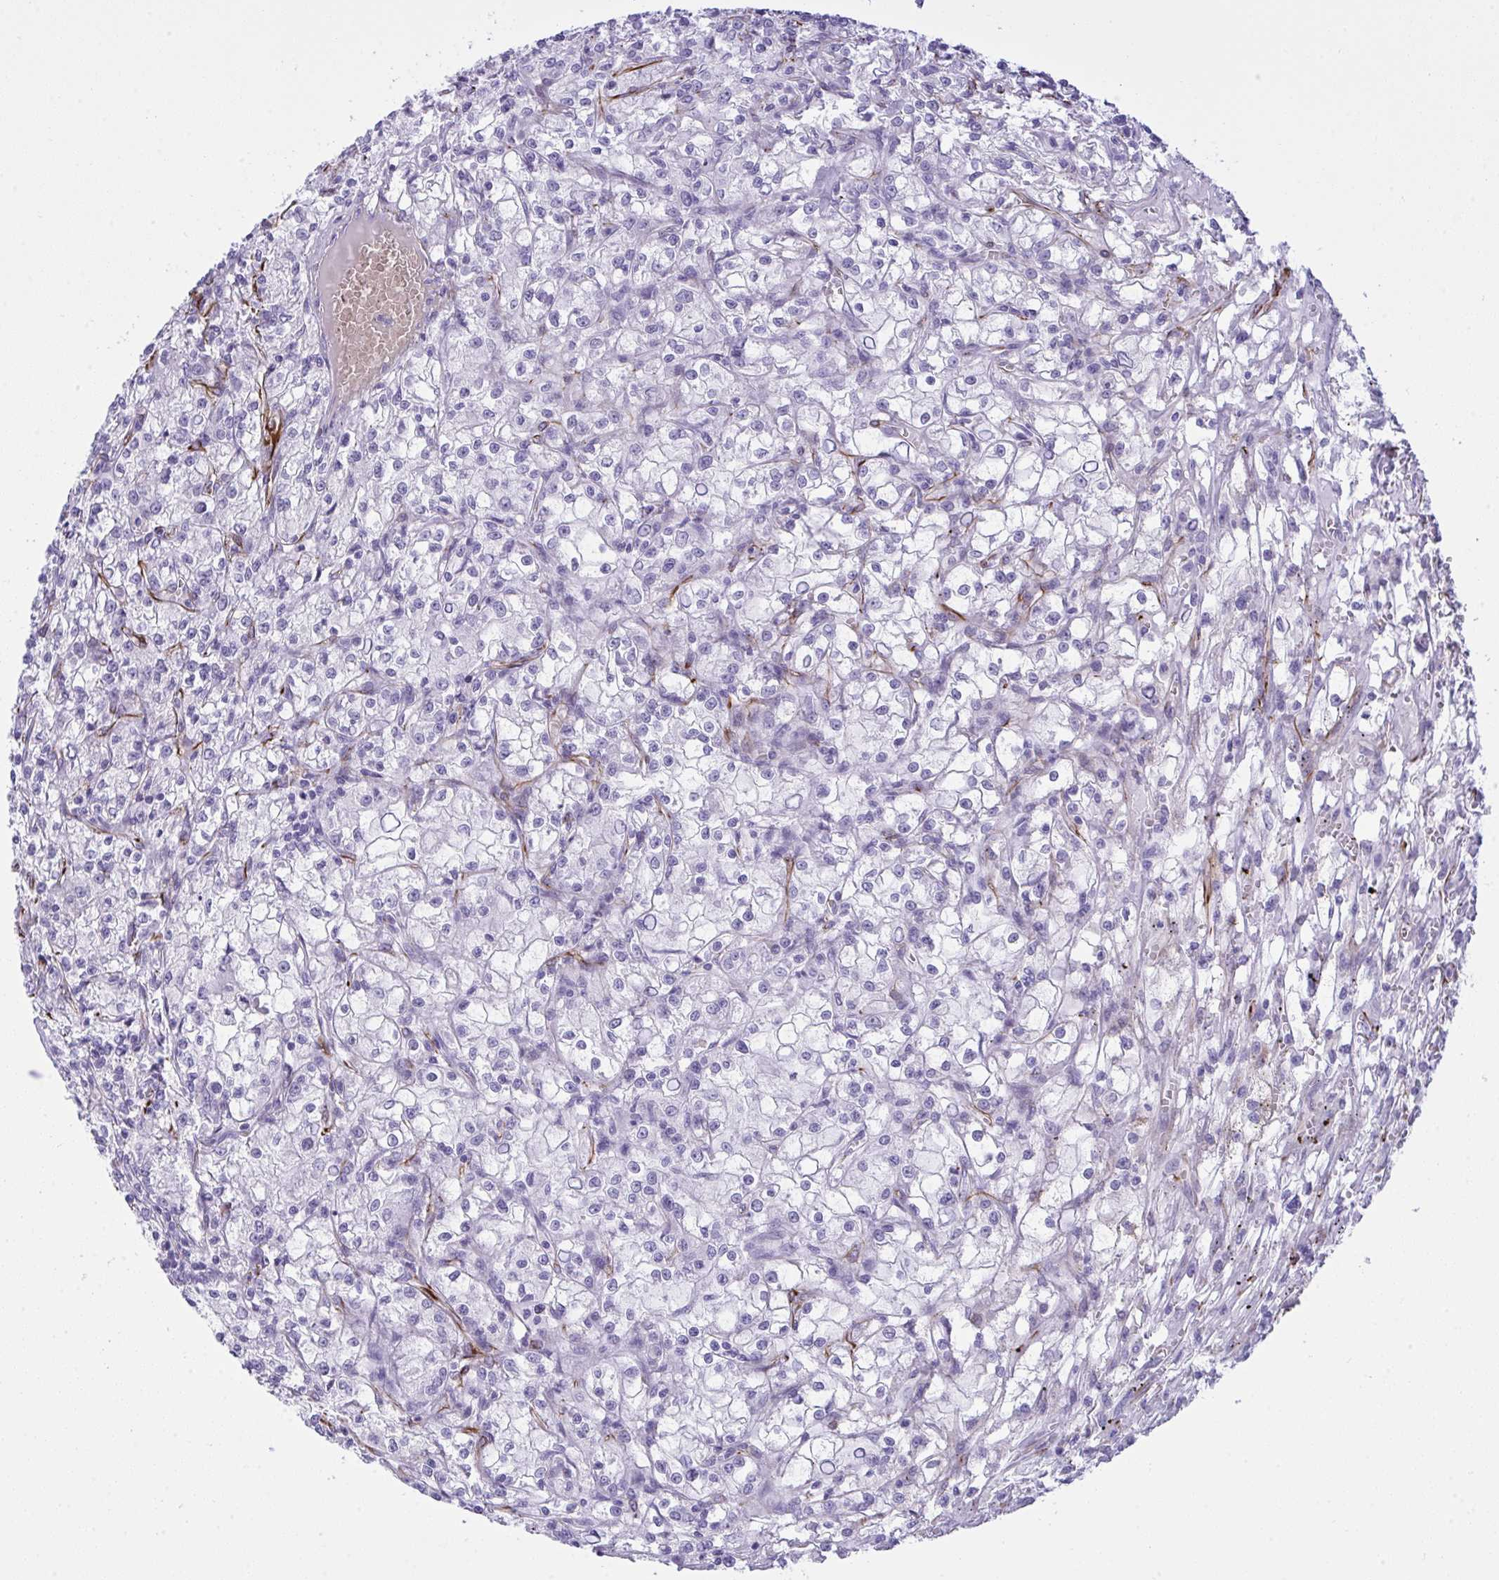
{"staining": {"intensity": "negative", "quantity": "none", "location": "none"}, "tissue": "renal cancer", "cell_type": "Tumor cells", "image_type": "cancer", "snomed": [{"axis": "morphology", "description": "Adenocarcinoma, NOS"}, {"axis": "topography", "description": "Kidney"}], "caption": "High magnification brightfield microscopy of renal adenocarcinoma stained with DAB (3,3'-diaminobenzidine) (brown) and counterstained with hematoxylin (blue): tumor cells show no significant staining.", "gene": "SLC35B1", "patient": {"sex": "female", "age": 59}}